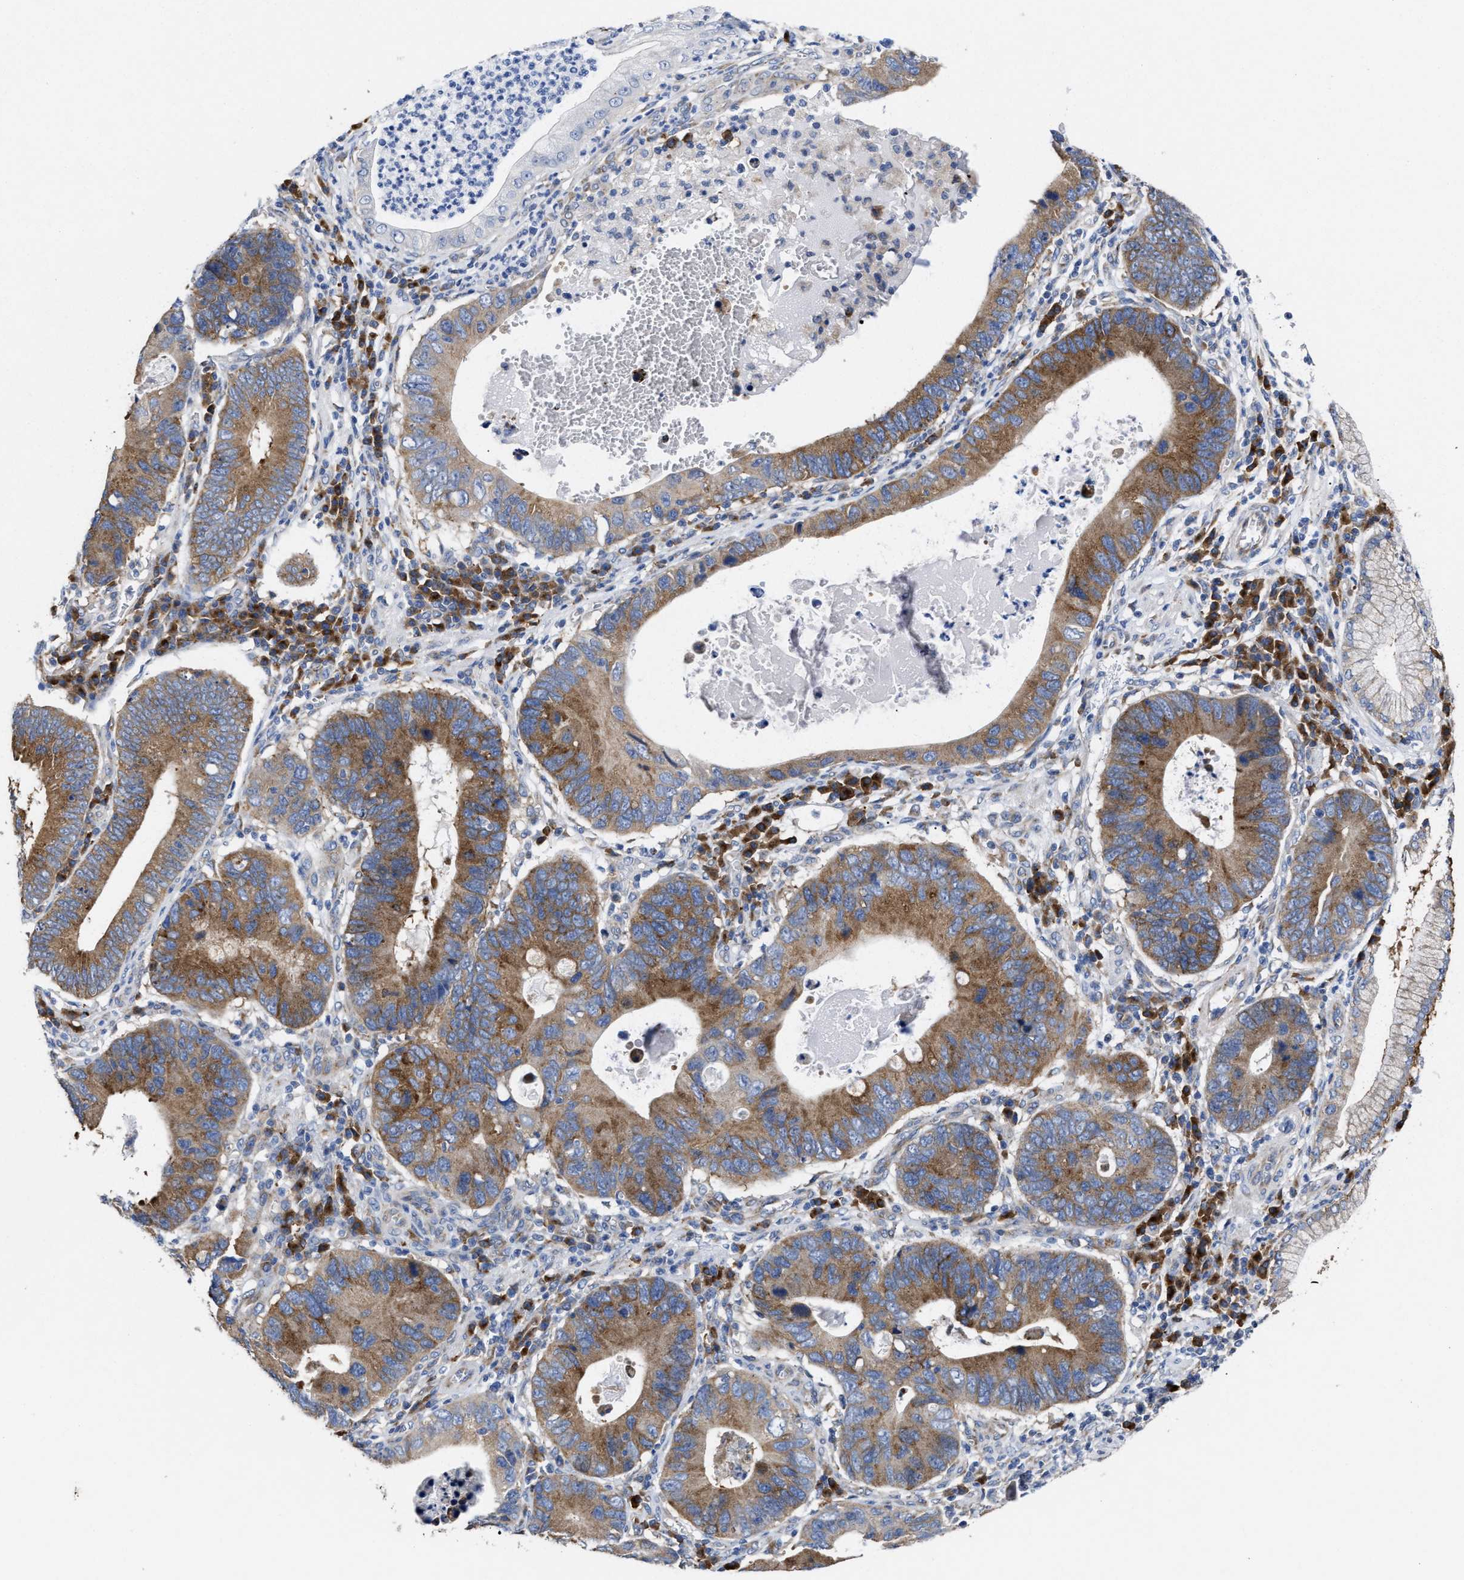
{"staining": {"intensity": "moderate", "quantity": ">75%", "location": "cytoplasmic/membranous"}, "tissue": "stomach cancer", "cell_type": "Tumor cells", "image_type": "cancer", "snomed": [{"axis": "morphology", "description": "Adenocarcinoma, NOS"}, {"axis": "topography", "description": "Stomach"}], "caption": "Stomach cancer stained with immunohistochemistry (IHC) exhibits moderate cytoplasmic/membranous expression in approximately >75% of tumor cells. (Stains: DAB (3,3'-diaminobenzidine) in brown, nuclei in blue, Microscopy: brightfield microscopy at high magnification).", "gene": "PPP1R15A", "patient": {"sex": "male", "age": 59}}